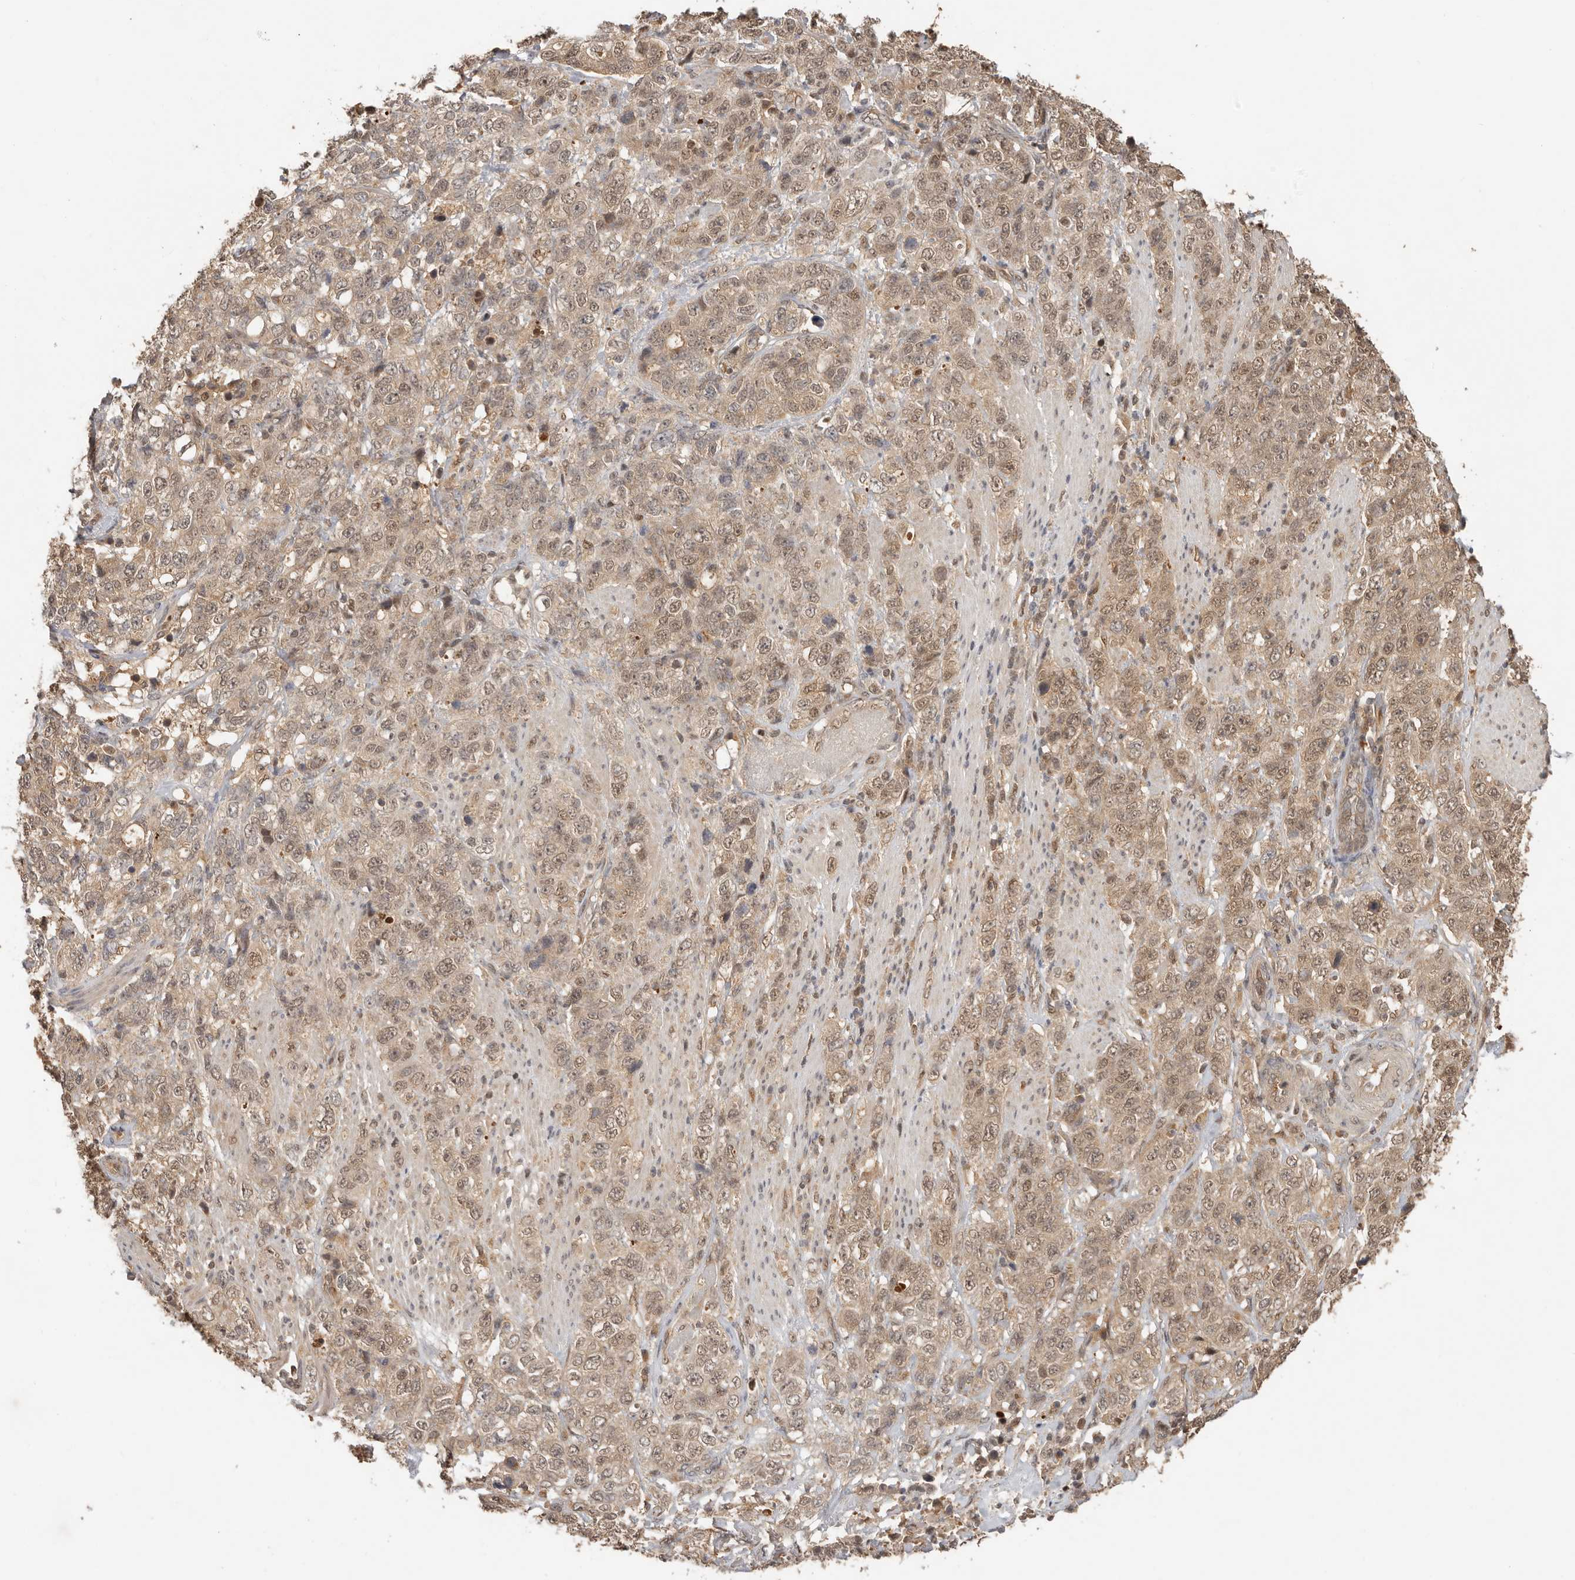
{"staining": {"intensity": "moderate", "quantity": ">75%", "location": "cytoplasmic/membranous,nuclear"}, "tissue": "stomach cancer", "cell_type": "Tumor cells", "image_type": "cancer", "snomed": [{"axis": "morphology", "description": "Adenocarcinoma, NOS"}, {"axis": "topography", "description": "Stomach"}], "caption": "High-magnification brightfield microscopy of stomach adenocarcinoma stained with DAB (brown) and counterstained with hematoxylin (blue). tumor cells exhibit moderate cytoplasmic/membranous and nuclear positivity is identified in approximately>75% of cells.", "gene": "PSMA5", "patient": {"sex": "male", "age": 48}}